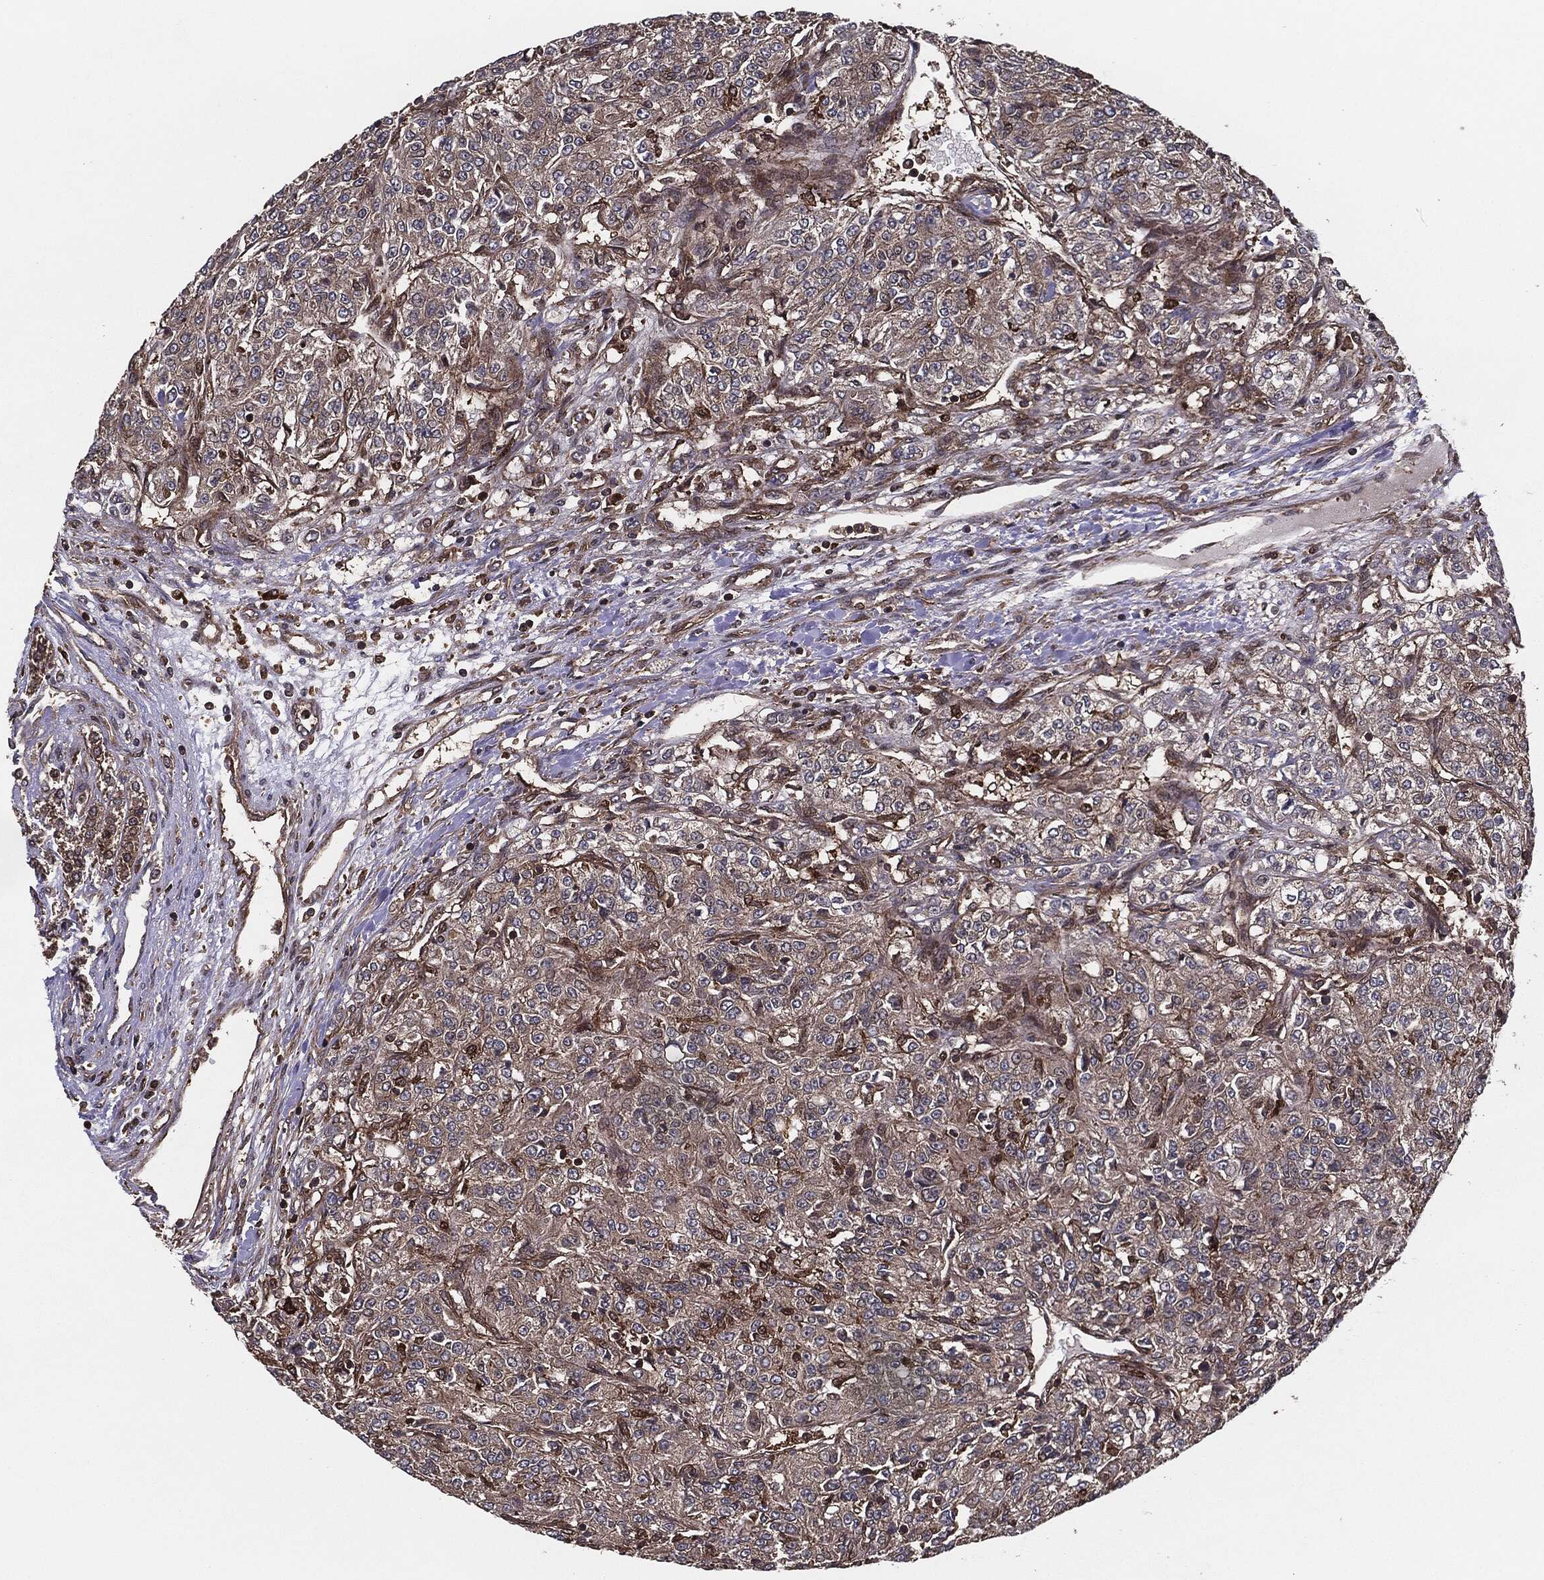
{"staining": {"intensity": "weak", "quantity": ">75%", "location": "cytoplasmic/membranous"}, "tissue": "renal cancer", "cell_type": "Tumor cells", "image_type": "cancer", "snomed": [{"axis": "morphology", "description": "Adenocarcinoma, NOS"}, {"axis": "topography", "description": "Kidney"}], "caption": "Renal cancer (adenocarcinoma) tissue reveals weak cytoplasmic/membranous staining in approximately >75% of tumor cells", "gene": "RAP1GDS1", "patient": {"sex": "female", "age": 63}}